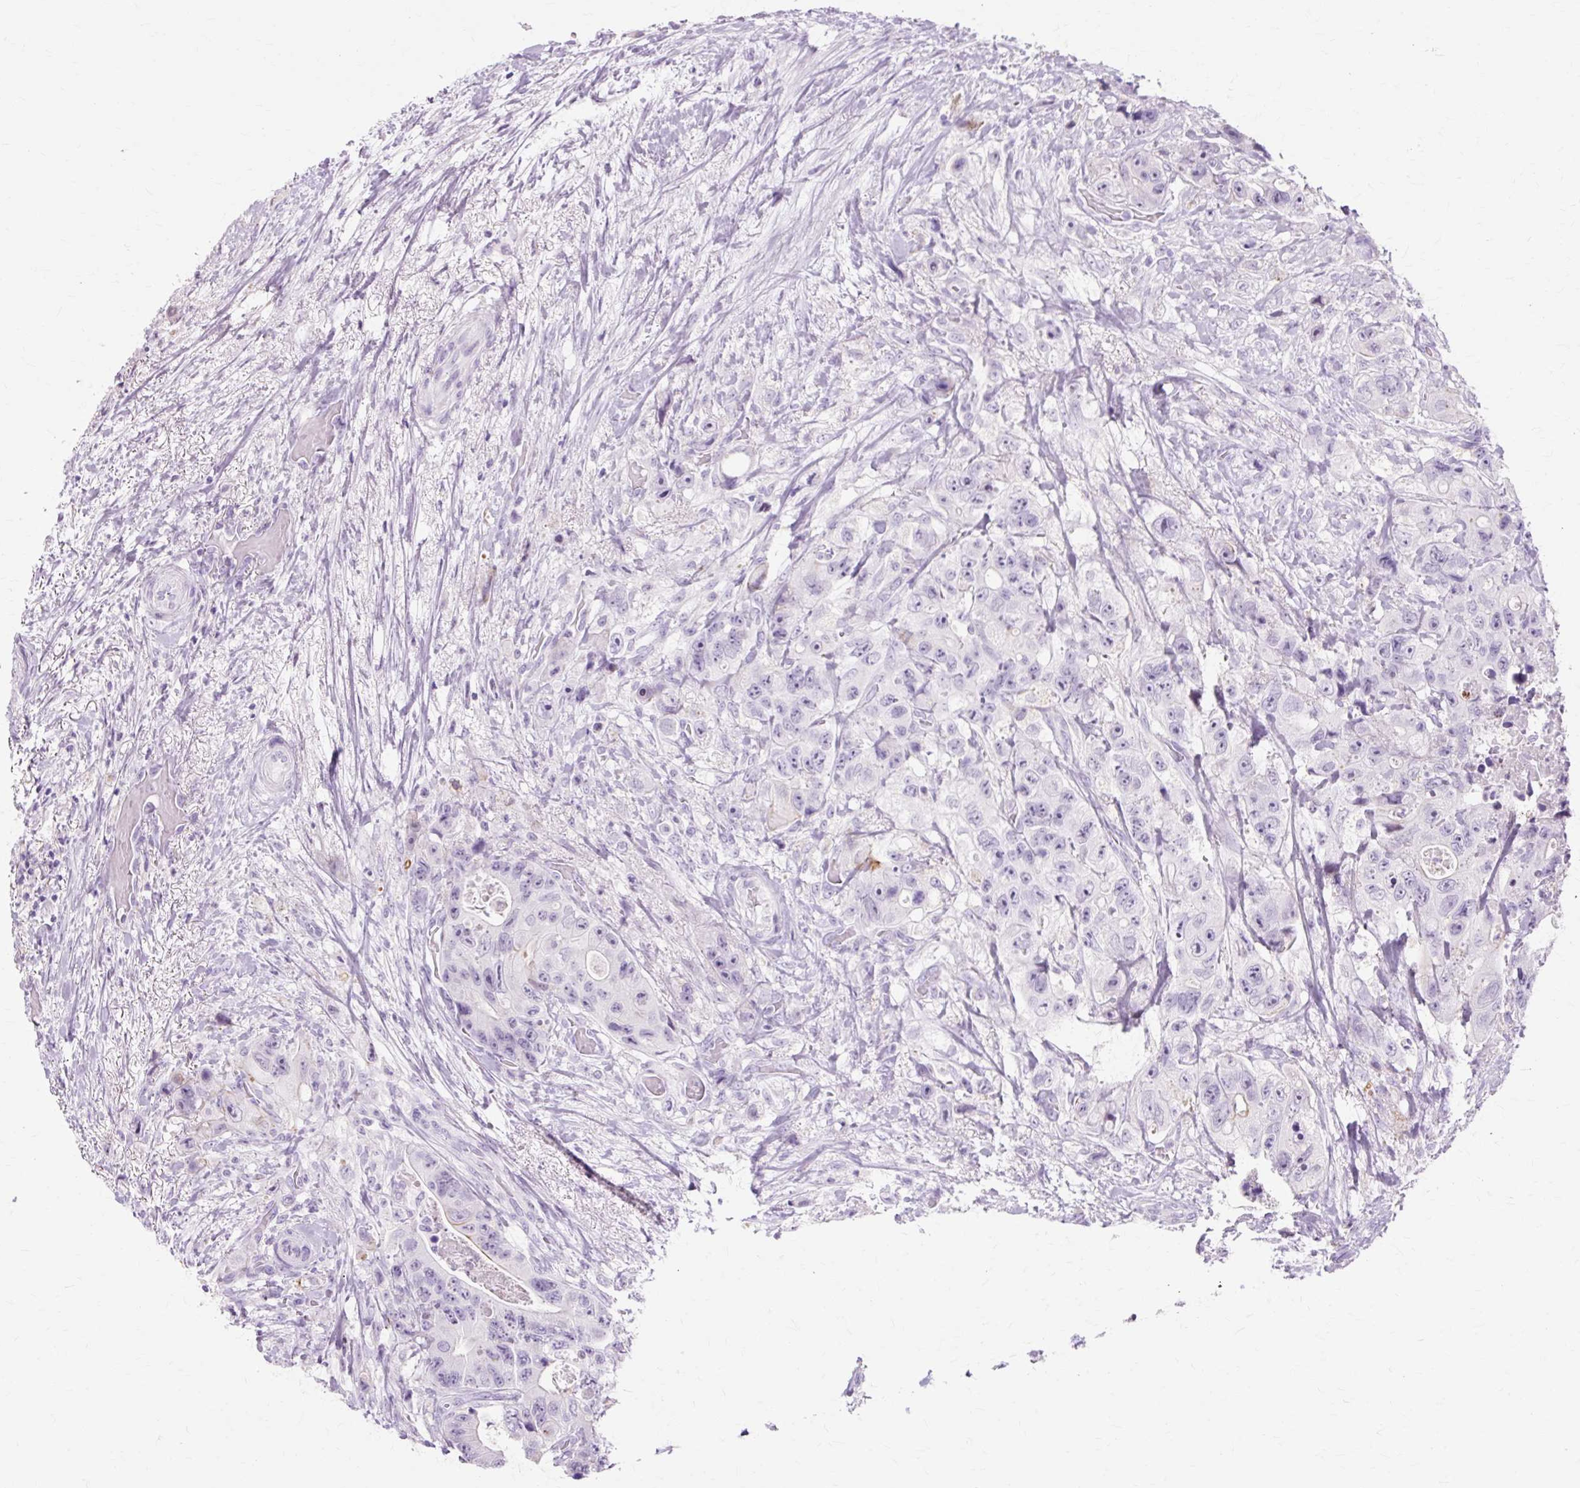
{"staining": {"intensity": "negative", "quantity": "none", "location": "none"}, "tissue": "colorectal cancer", "cell_type": "Tumor cells", "image_type": "cancer", "snomed": [{"axis": "morphology", "description": "Adenocarcinoma, NOS"}, {"axis": "topography", "description": "Colon"}], "caption": "High magnification brightfield microscopy of adenocarcinoma (colorectal) stained with DAB (brown) and counterstained with hematoxylin (blue): tumor cells show no significant staining.", "gene": "IRX2", "patient": {"sex": "female", "age": 46}}